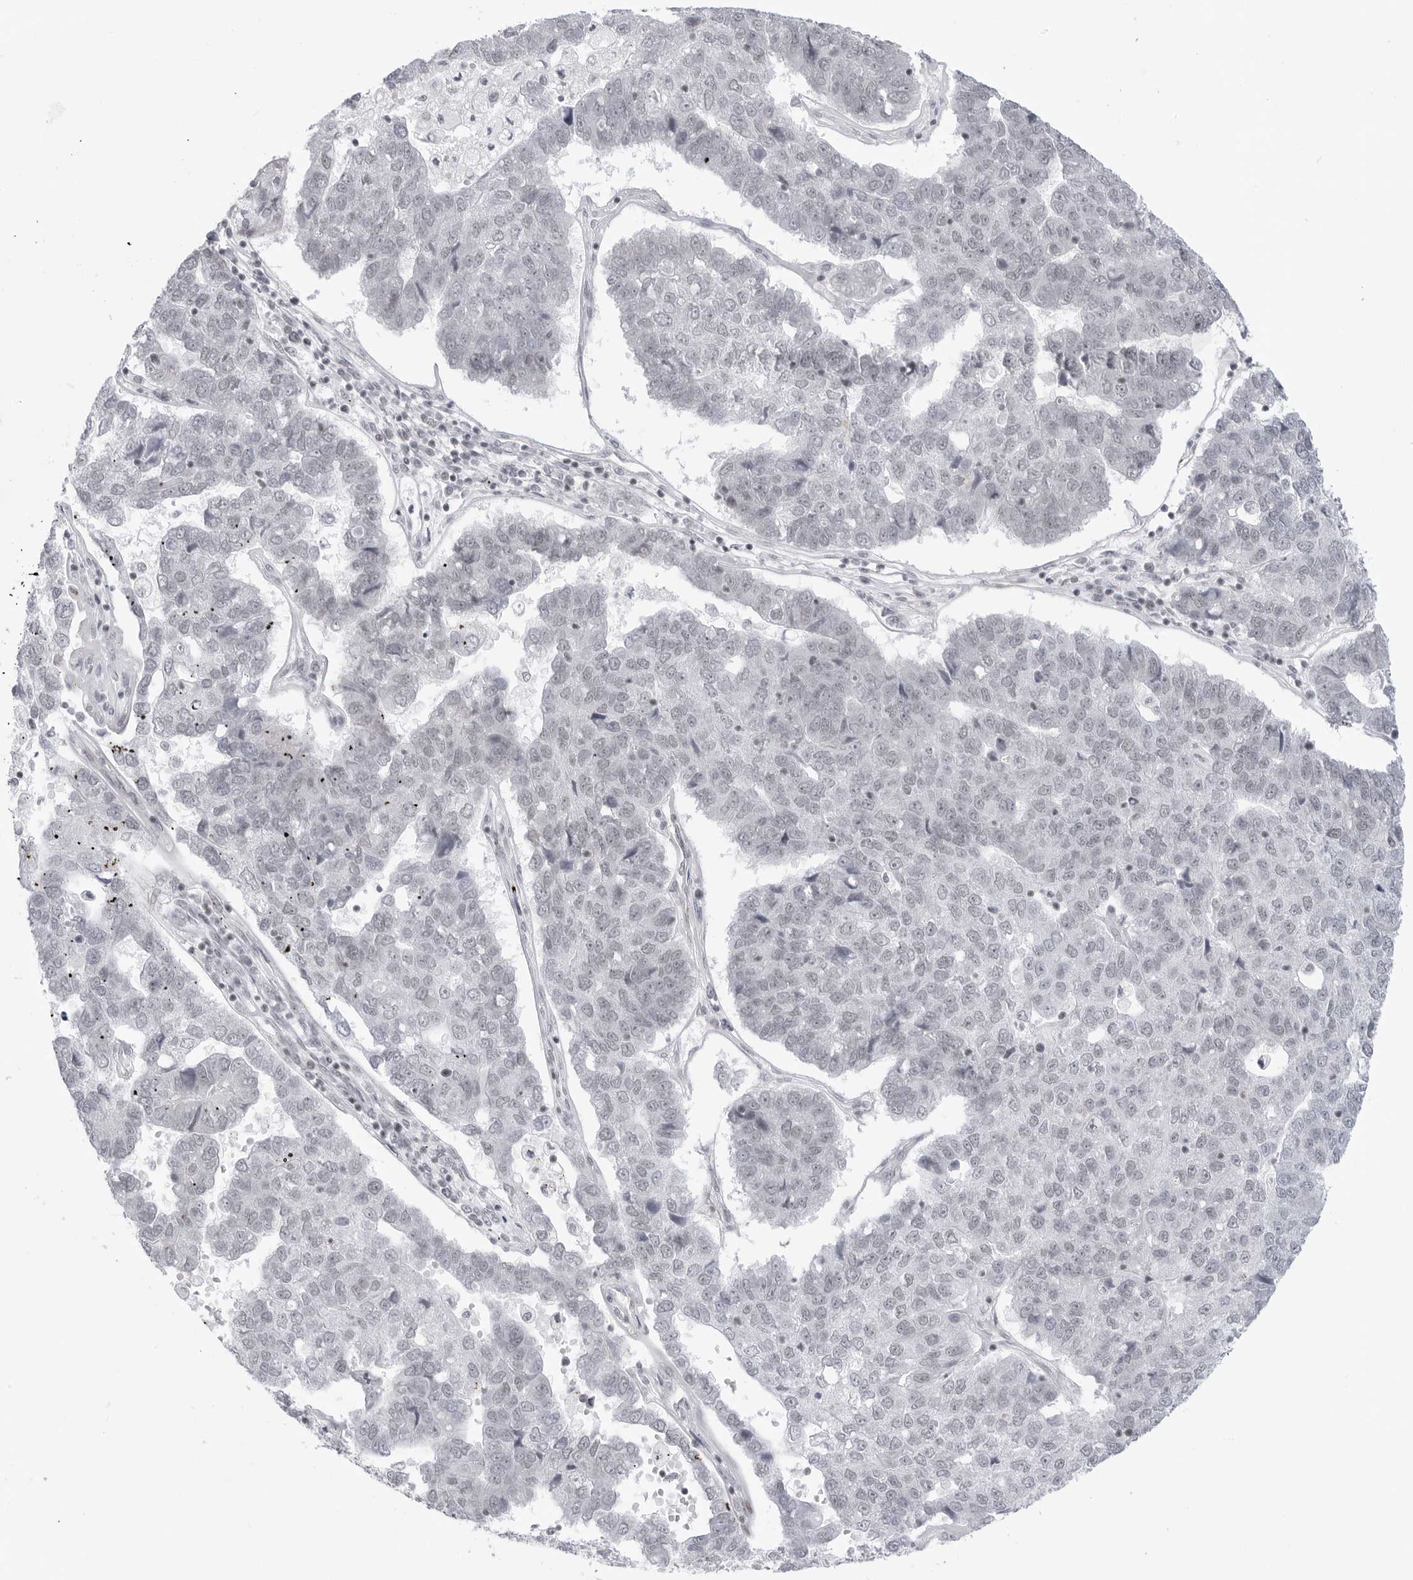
{"staining": {"intensity": "negative", "quantity": "none", "location": "none"}, "tissue": "pancreatic cancer", "cell_type": "Tumor cells", "image_type": "cancer", "snomed": [{"axis": "morphology", "description": "Adenocarcinoma, NOS"}, {"axis": "topography", "description": "Pancreas"}], "caption": "High magnification brightfield microscopy of pancreatic adenocarcinoma stained with DAB (3,3'-diaminobenzidine) (brown) and counterstained with hematoxylin (blue): tumor cells show no significant staining.", "gene": "TRIM66", "patient": {"sex": "female", "age": 61}}